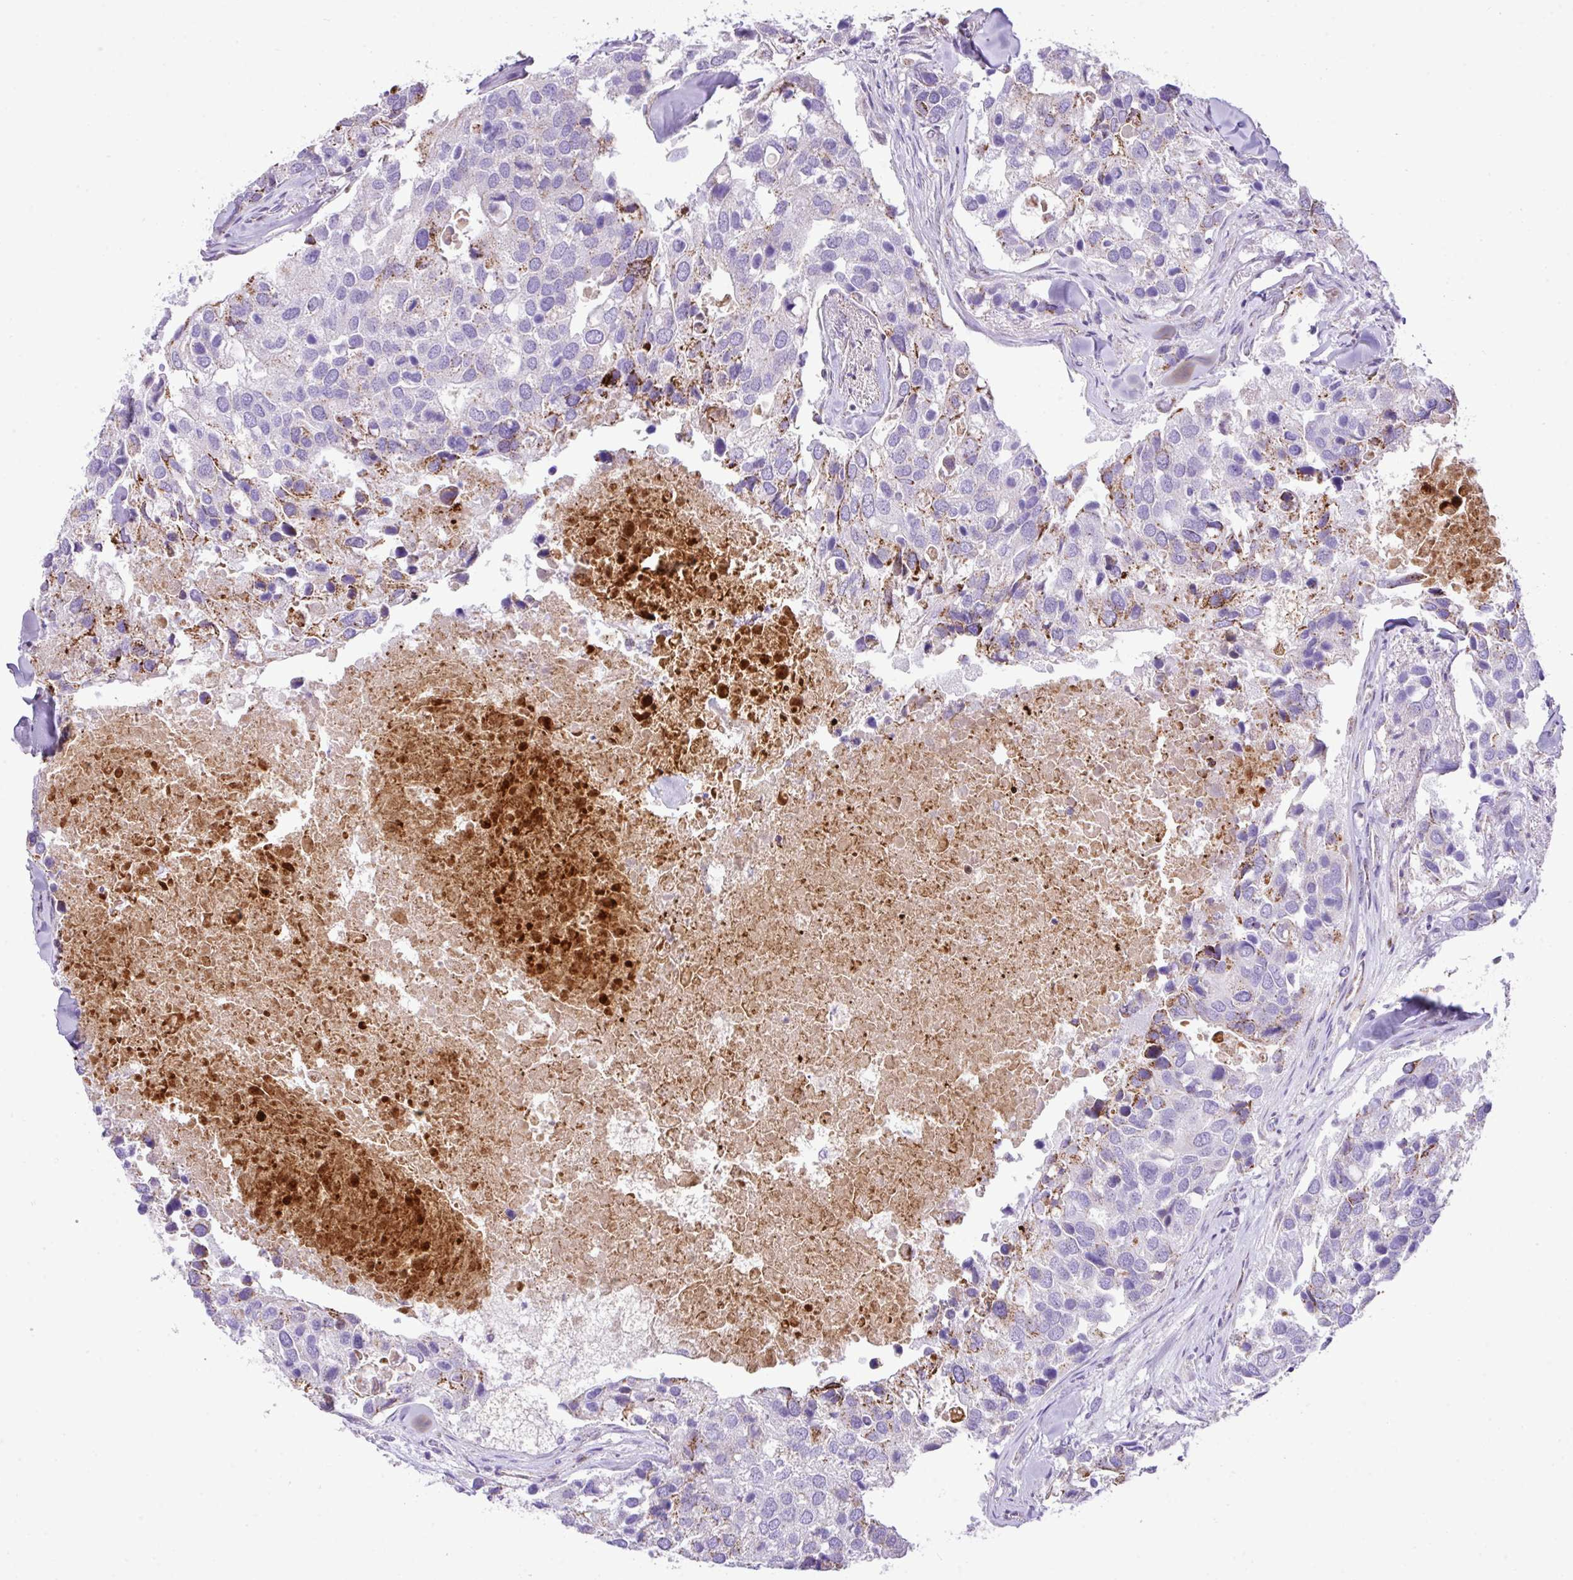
{"staining": {"intensity": "moderate", "quantity": "<25%", "location": "cytoplasmic/membranous"}, "tissue": "breast cancer", "cell_type": "Tumor cells", "image_type": "cancer", "snomed": [{"axis": "morphology", "description": "Duct carcinoma"}, {"axis": "topography", "description": "Breast"}], "caption": "Brown immunohistochemical staining in human infiltrating ductal carcinoma (breast) shows moderate cytoplasmic/membranous positivity in approximately <25% of tumor cells.", "gene": "RCAN2", "patient": {"sex": "female", "age": 83}}